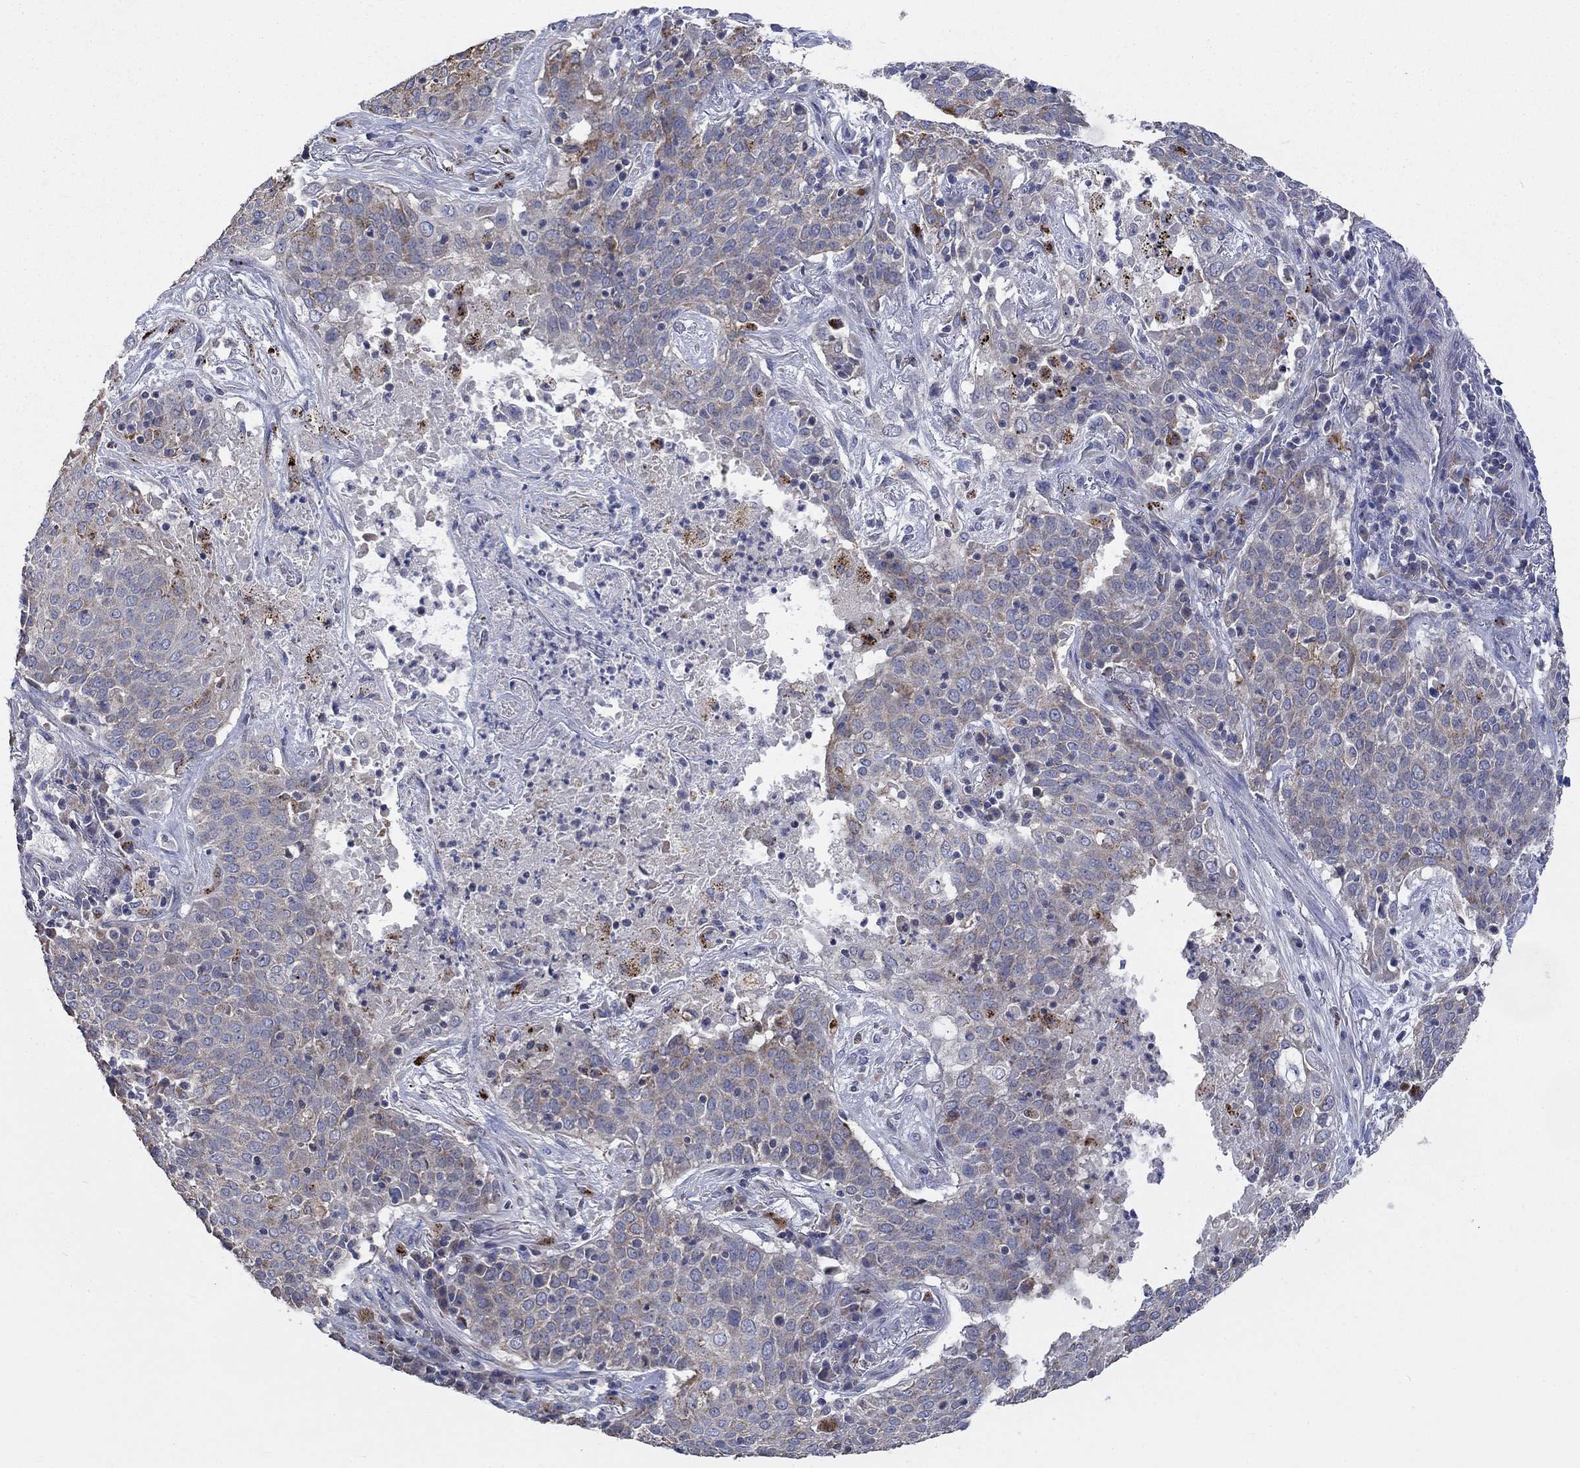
{"staining": {"intensity": "weak", "quantity": "<25%", "location": "cytoplasmic/membranous"}, "tissue": "lung cancer", "cell_type": "Tumor cells", "image_type": "cancer", "snomed": [{"axis": "morphology", "description": "Squamous cell carcinoma, NOS"}, {"axis": "topography", "description": "Lung"}], "caption": "Lung cancer was stained to show a protein in brown. There is no significant expression in tumor cells.", "gene": "UGT8", "patient": {"sex": "male", "age": 82}}